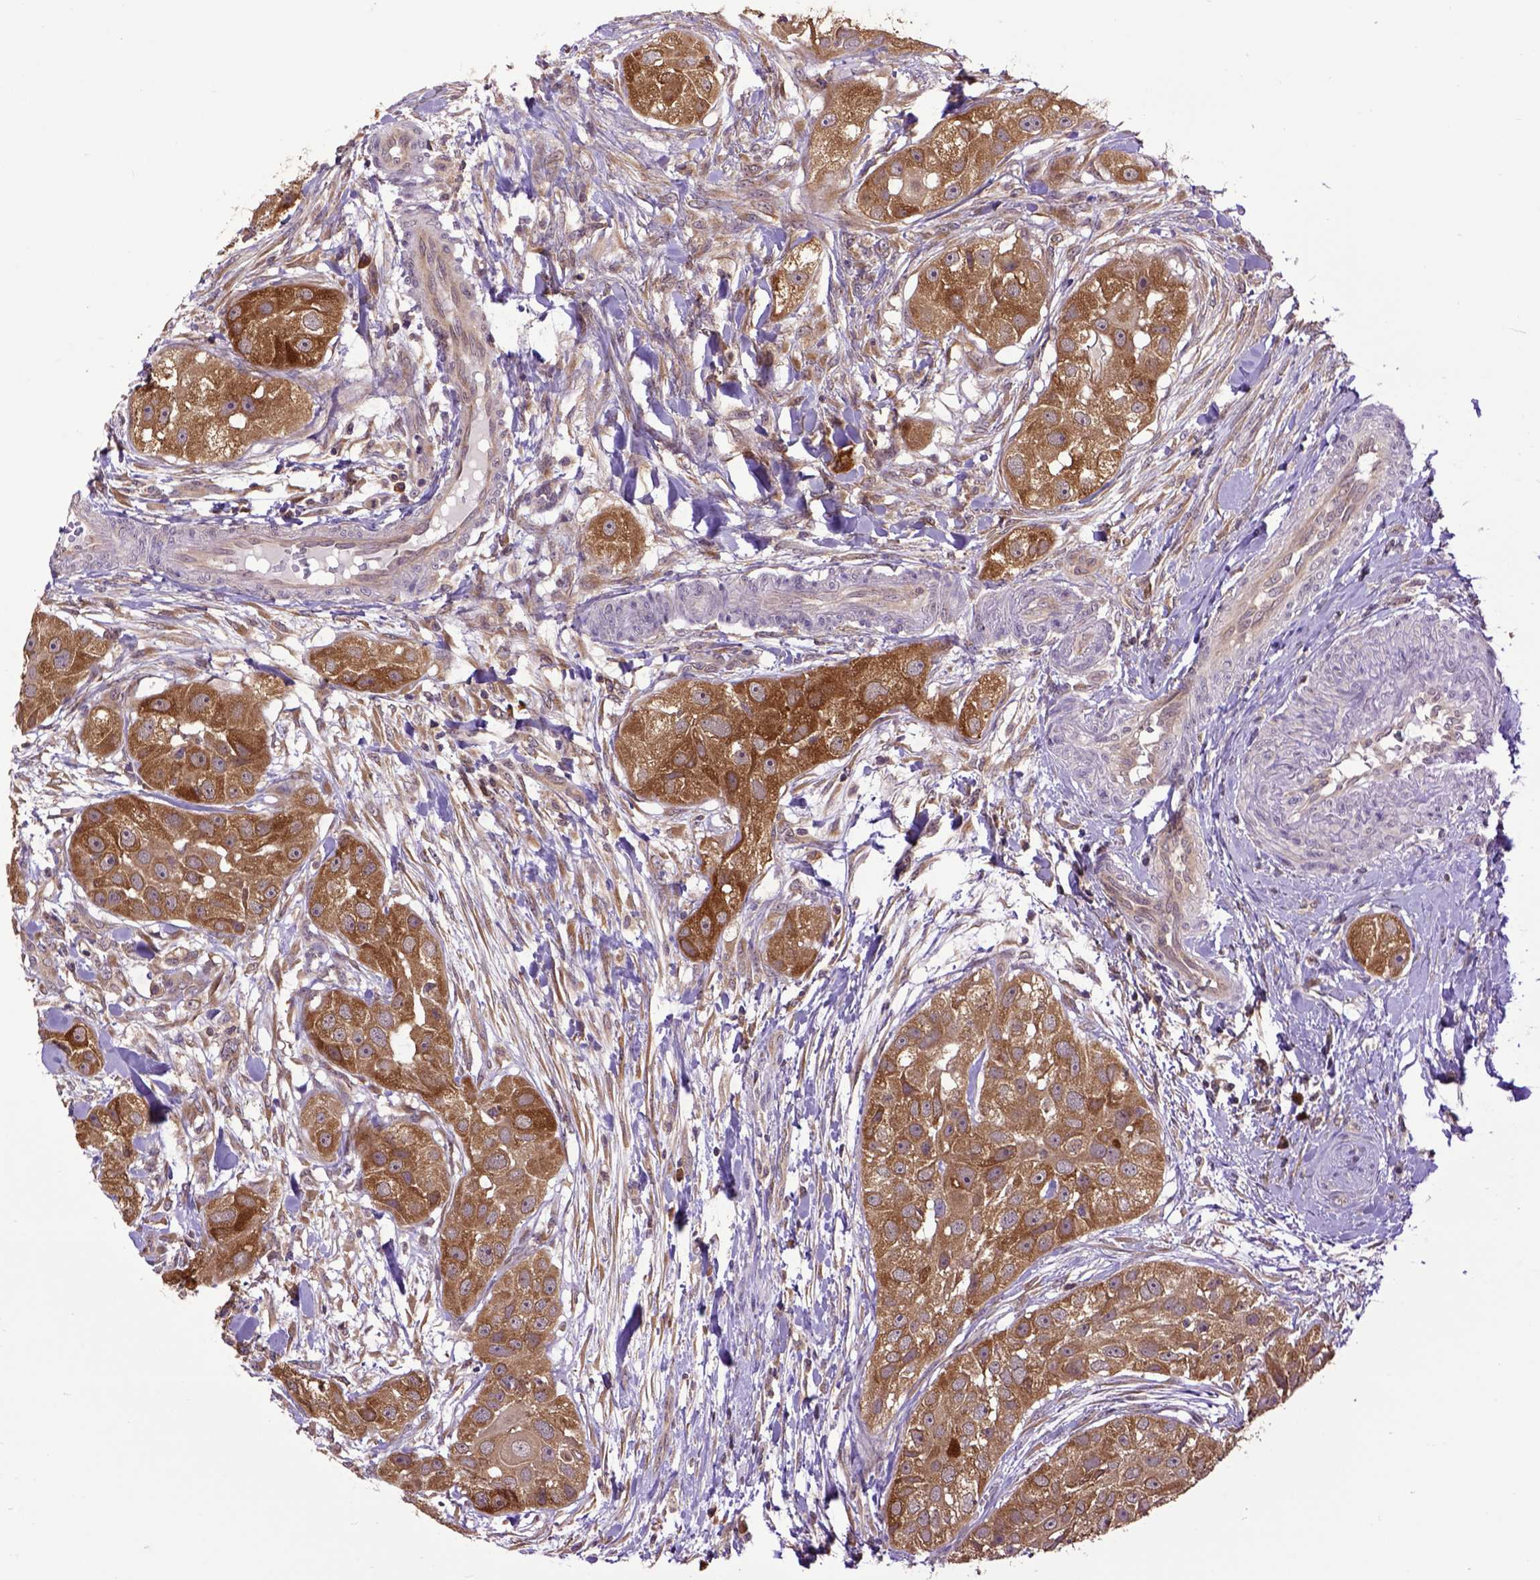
{"staining": {"intensity": "moderate", "quantity": ">75%", "location": "cytoplasmic/membranous"}, "tissue": "head and neck cancer", "cell_type": "Tumor cells", "image_type": "cancer", "snomed": [{"axis": "morphology", "description": "Squamous cell carcinoma, NOS"}, {"axis": "topography", "description": "Head-Neck"}], "caption": "Immunohistochemical staining of human head and neck cancer demonstrates medium levels of moderate cytoplasmic/membranous protein positivity in approximately >75% of tumor cells.", "gene": "ARL1", "patient": {"sex": "male", "age": 51}}